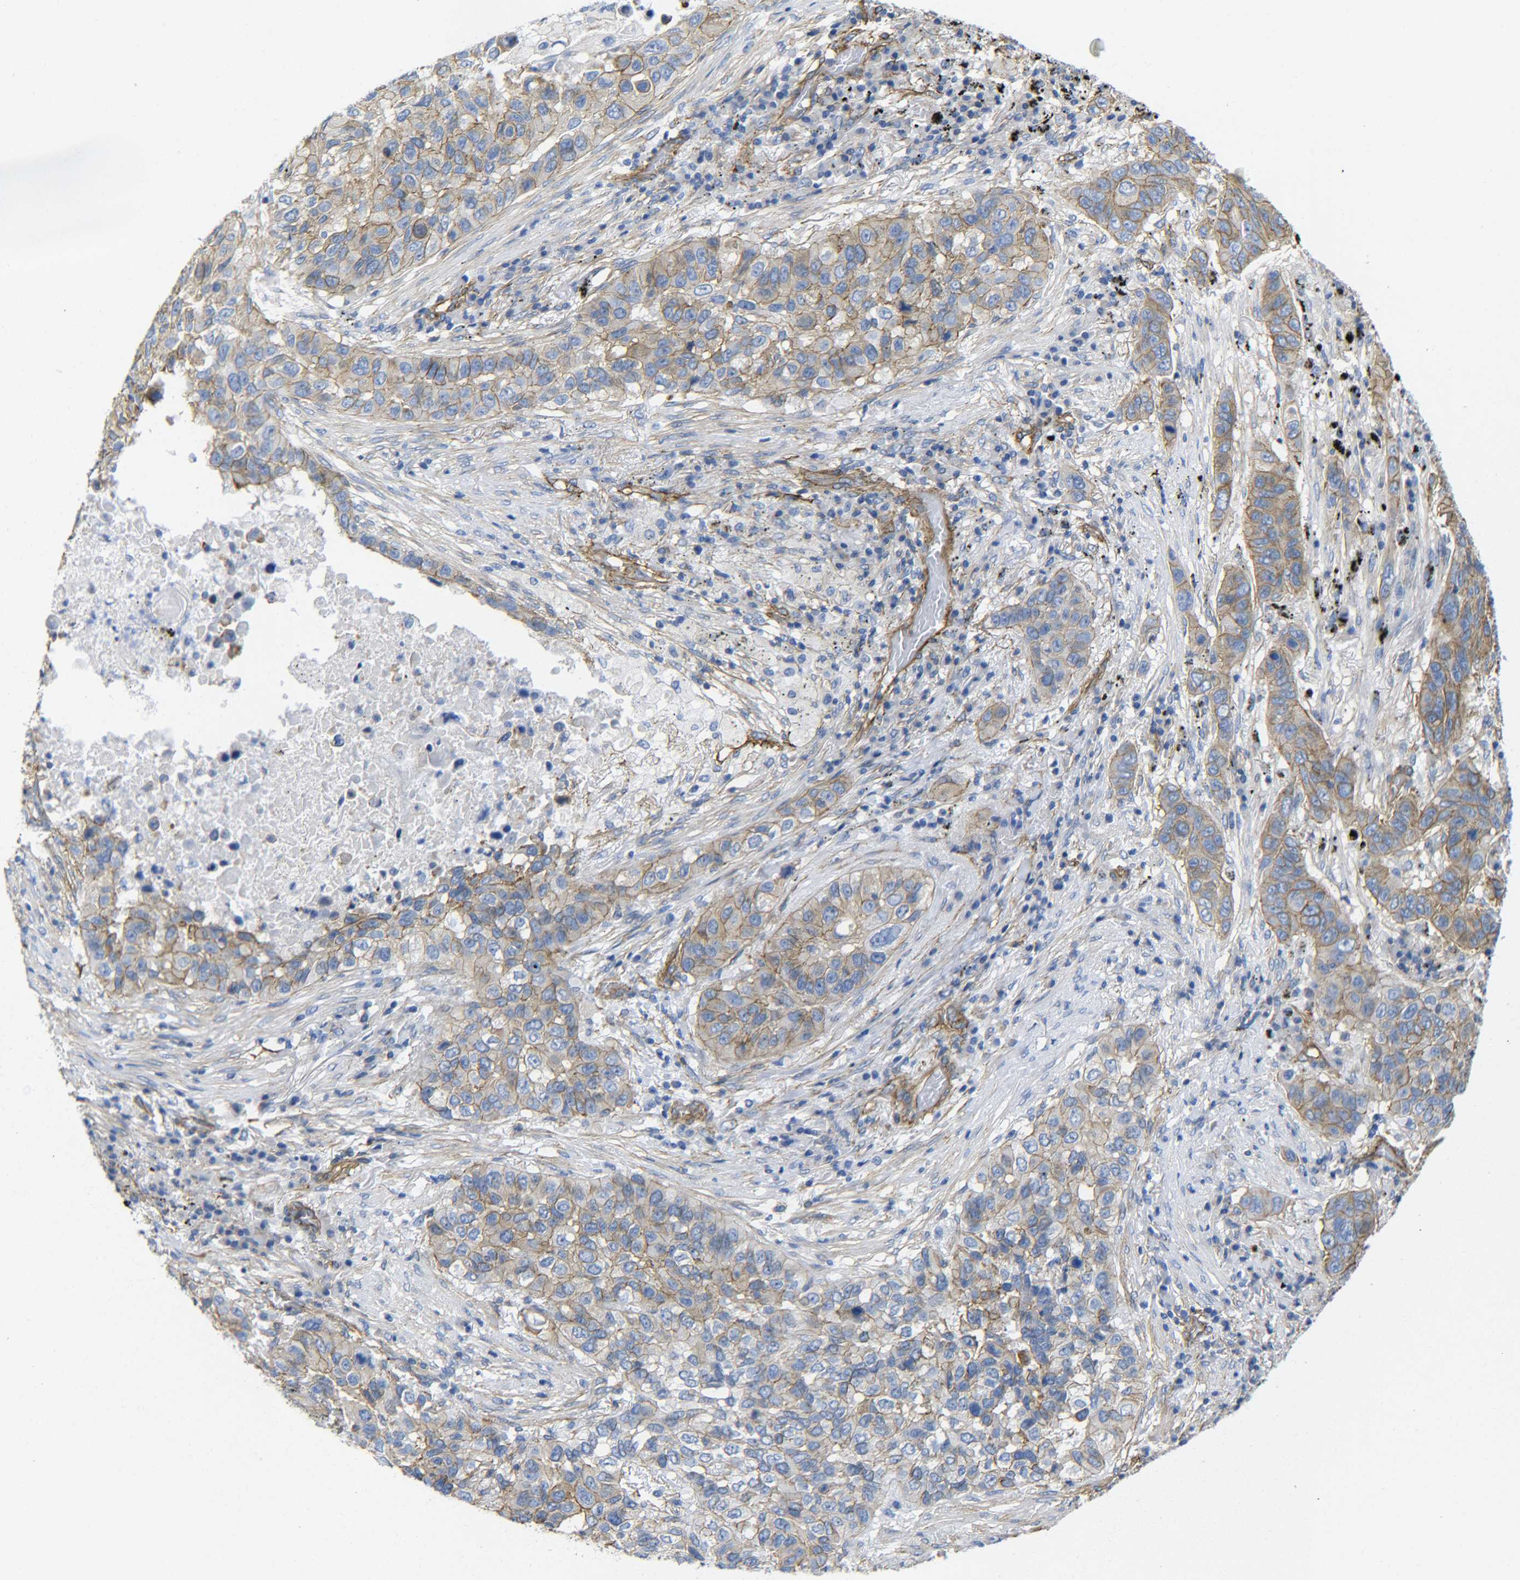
{"staining": {"intensity": "moderate", "quantity": ">75%", "location": "cytoplasmic/membranous"}, "tissue": "lung cancer", "cell_type": "Tumor cells", "image_type": "cancer", "snomed": [{"axis": "morphology", "description": "Squamous cell carcinoma, NOS"}, {"axis": "topography", "description": "Lung"}], "caption": "Moderate cytoplasmic/membranous expression for a protein is identified in approximately >75% of tumor cells of lung cancer using IHC.", "gene": "SPTBN1", "patient": {"sex": "male", "age": 57}}